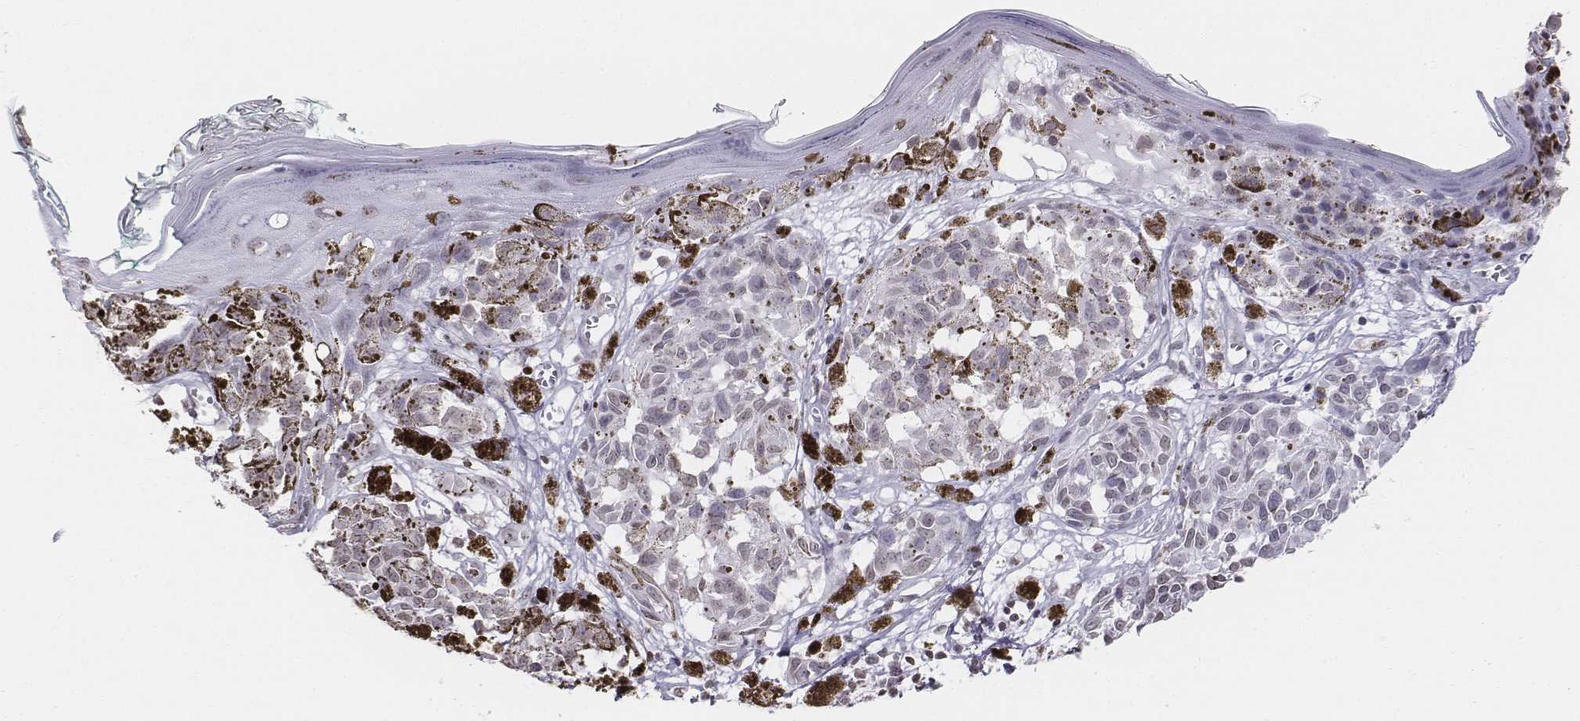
{"staining": {"intensity": "negative", "quantity": "none", "location": "none"}, "tissue": "melanoma", "cell_type": "Tumor cells", "image_type": "cancer", "snomed": [{"axis": "morphology", "description": "Malignant melanoma, NOS"}, {"axis": "topography", "description": "Skin"}], "caption": "The immunohistochemistry (IHC) micrograph has no significant staining in tumor cells of malignant melanoma tissue.", "gene": "BARHL1", "patient": {"sex": "female", "age": 38}}